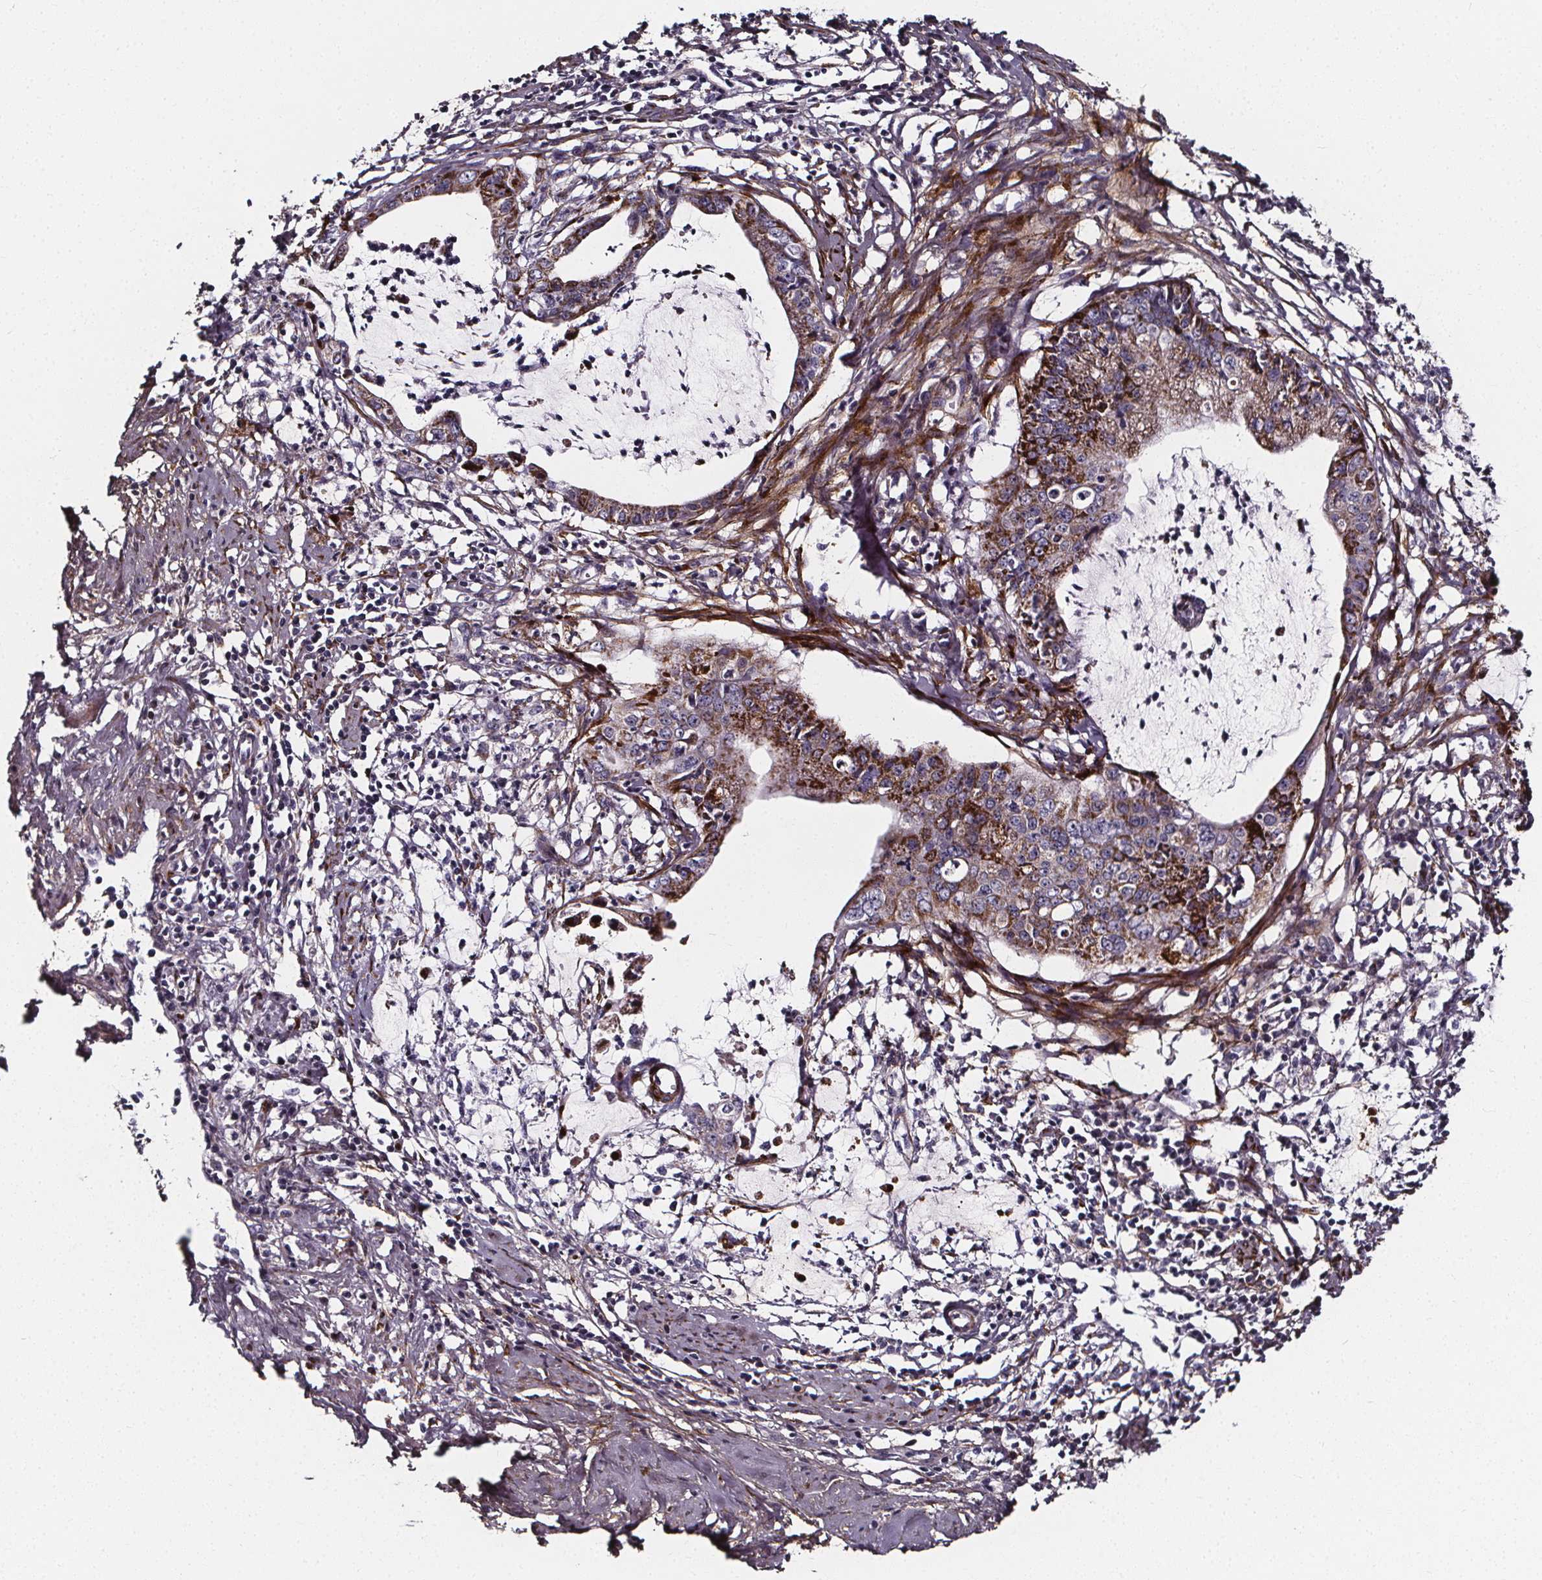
{"staining": {"intensity": "negative", "quantity": "none", "location": "none"}, "tissue": "cervical cancer", "cell_type": "Tumor cells", "image_type": "cancer", "snomed": [{"axis": "morphology", "description": "Normal tissue, NOS"}, {"axis": "morphology", "description": "Adenocarcinoma, NOS"}, {"axis": "topography", "description": "Cervix"}], "caption": "Tumor cells show no significant protein expression in cervical cancer (adenocarcinoma).", "gene": "AEBP1", "patient": {"sex": "female", "age": 38}}